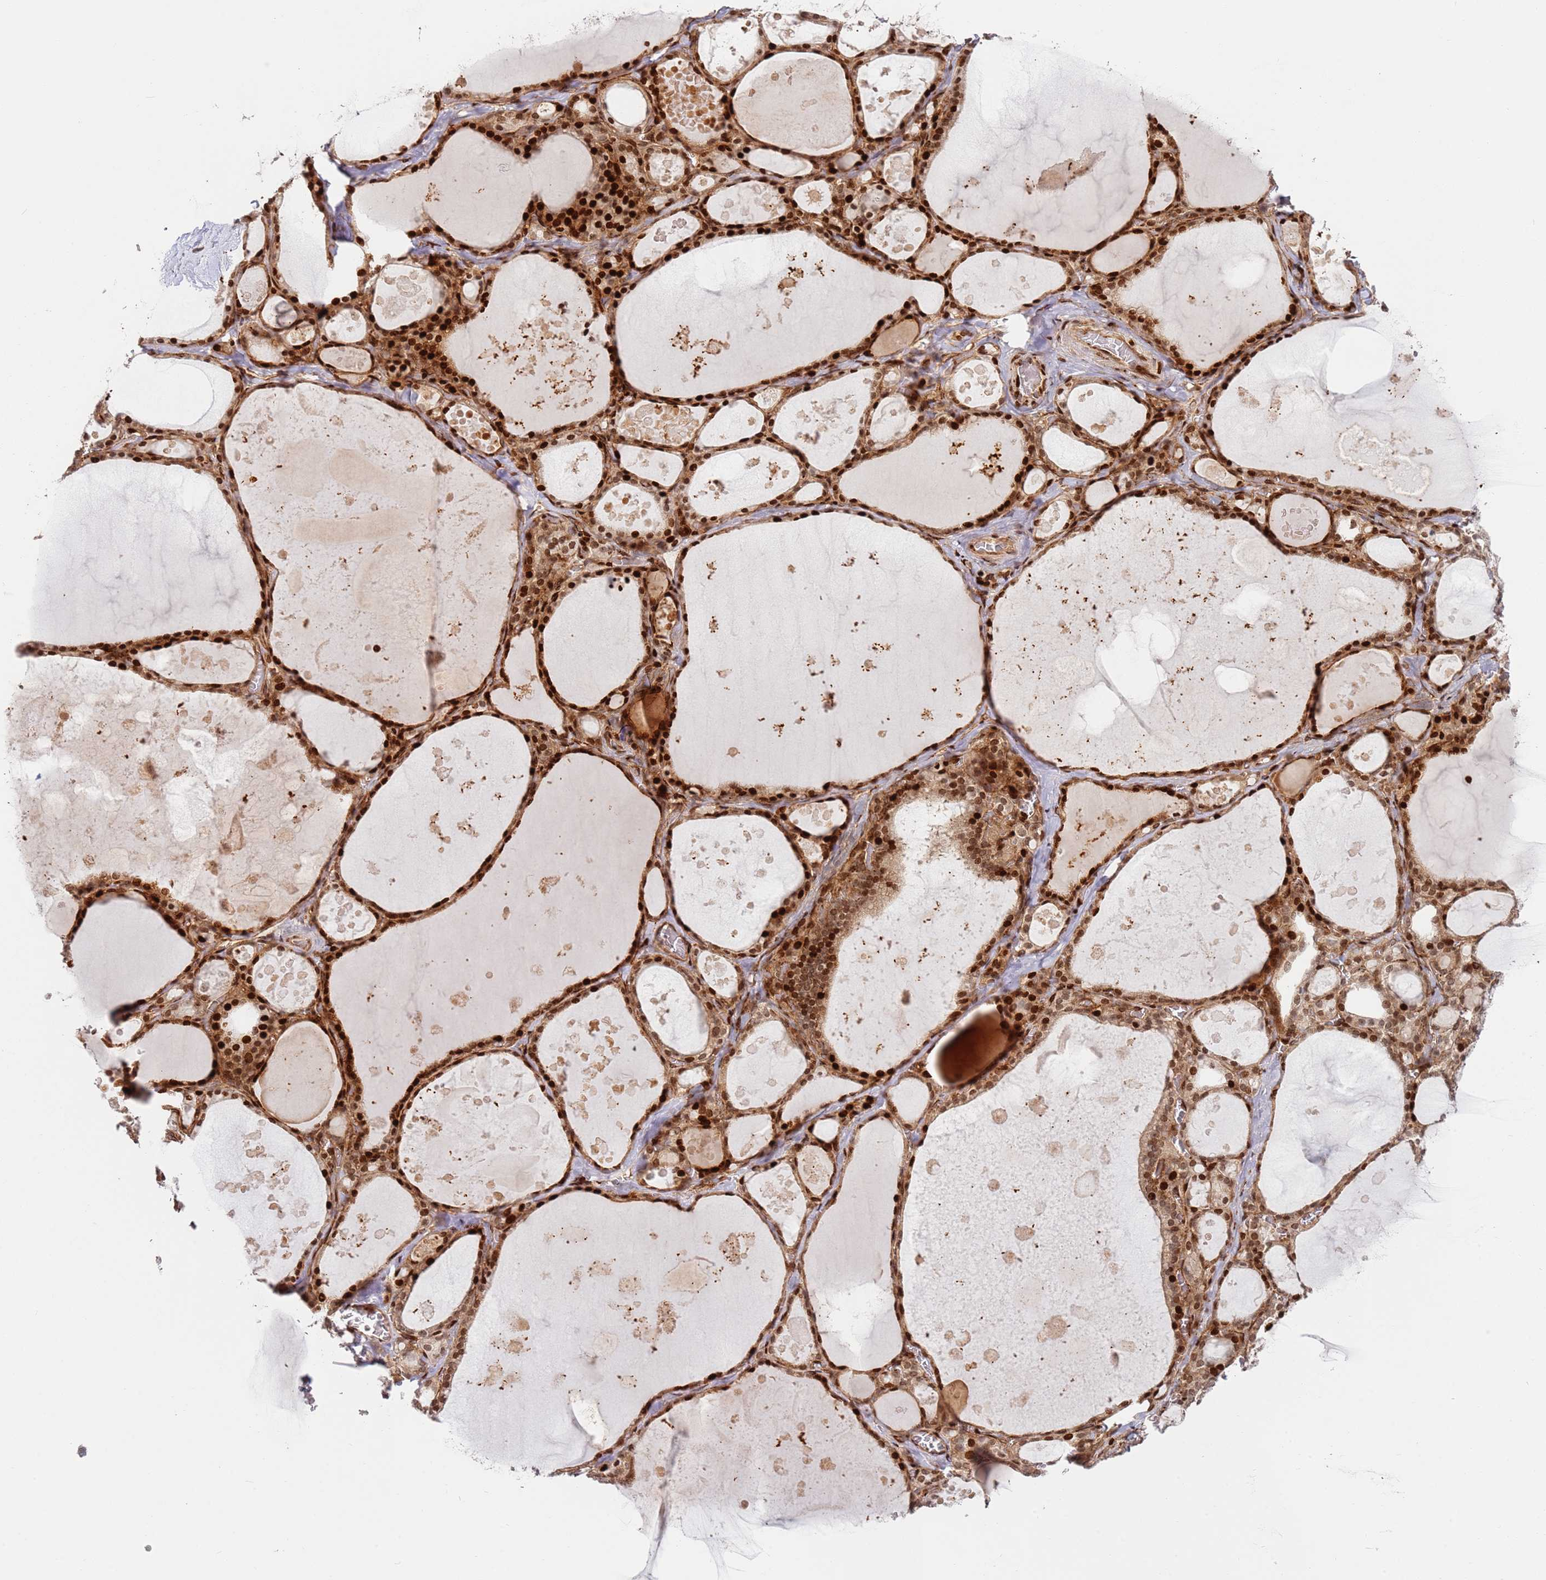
{"staining": {"intensity": "strong", "quantity": ">75%", "location": "cytoplasmic/membranous,nuclear"}, "tissue": "thyroid gland", "cell_type": "Glandular cells", "image_type": "normal", "snomed": [{"axis": "morphology", "description": "Normal tissue, NOS"}, {"axis": "topography", "description": "Thyroid gland"}], "caption": "The micrograph reveals staining of normal thyroid gland, revealing strong cytoplasmic/membranous,nuclear protein expression (brown color) within glandular cells.", "gene": "TMEM233", "patient": {"sex": "male", "age": 56}}